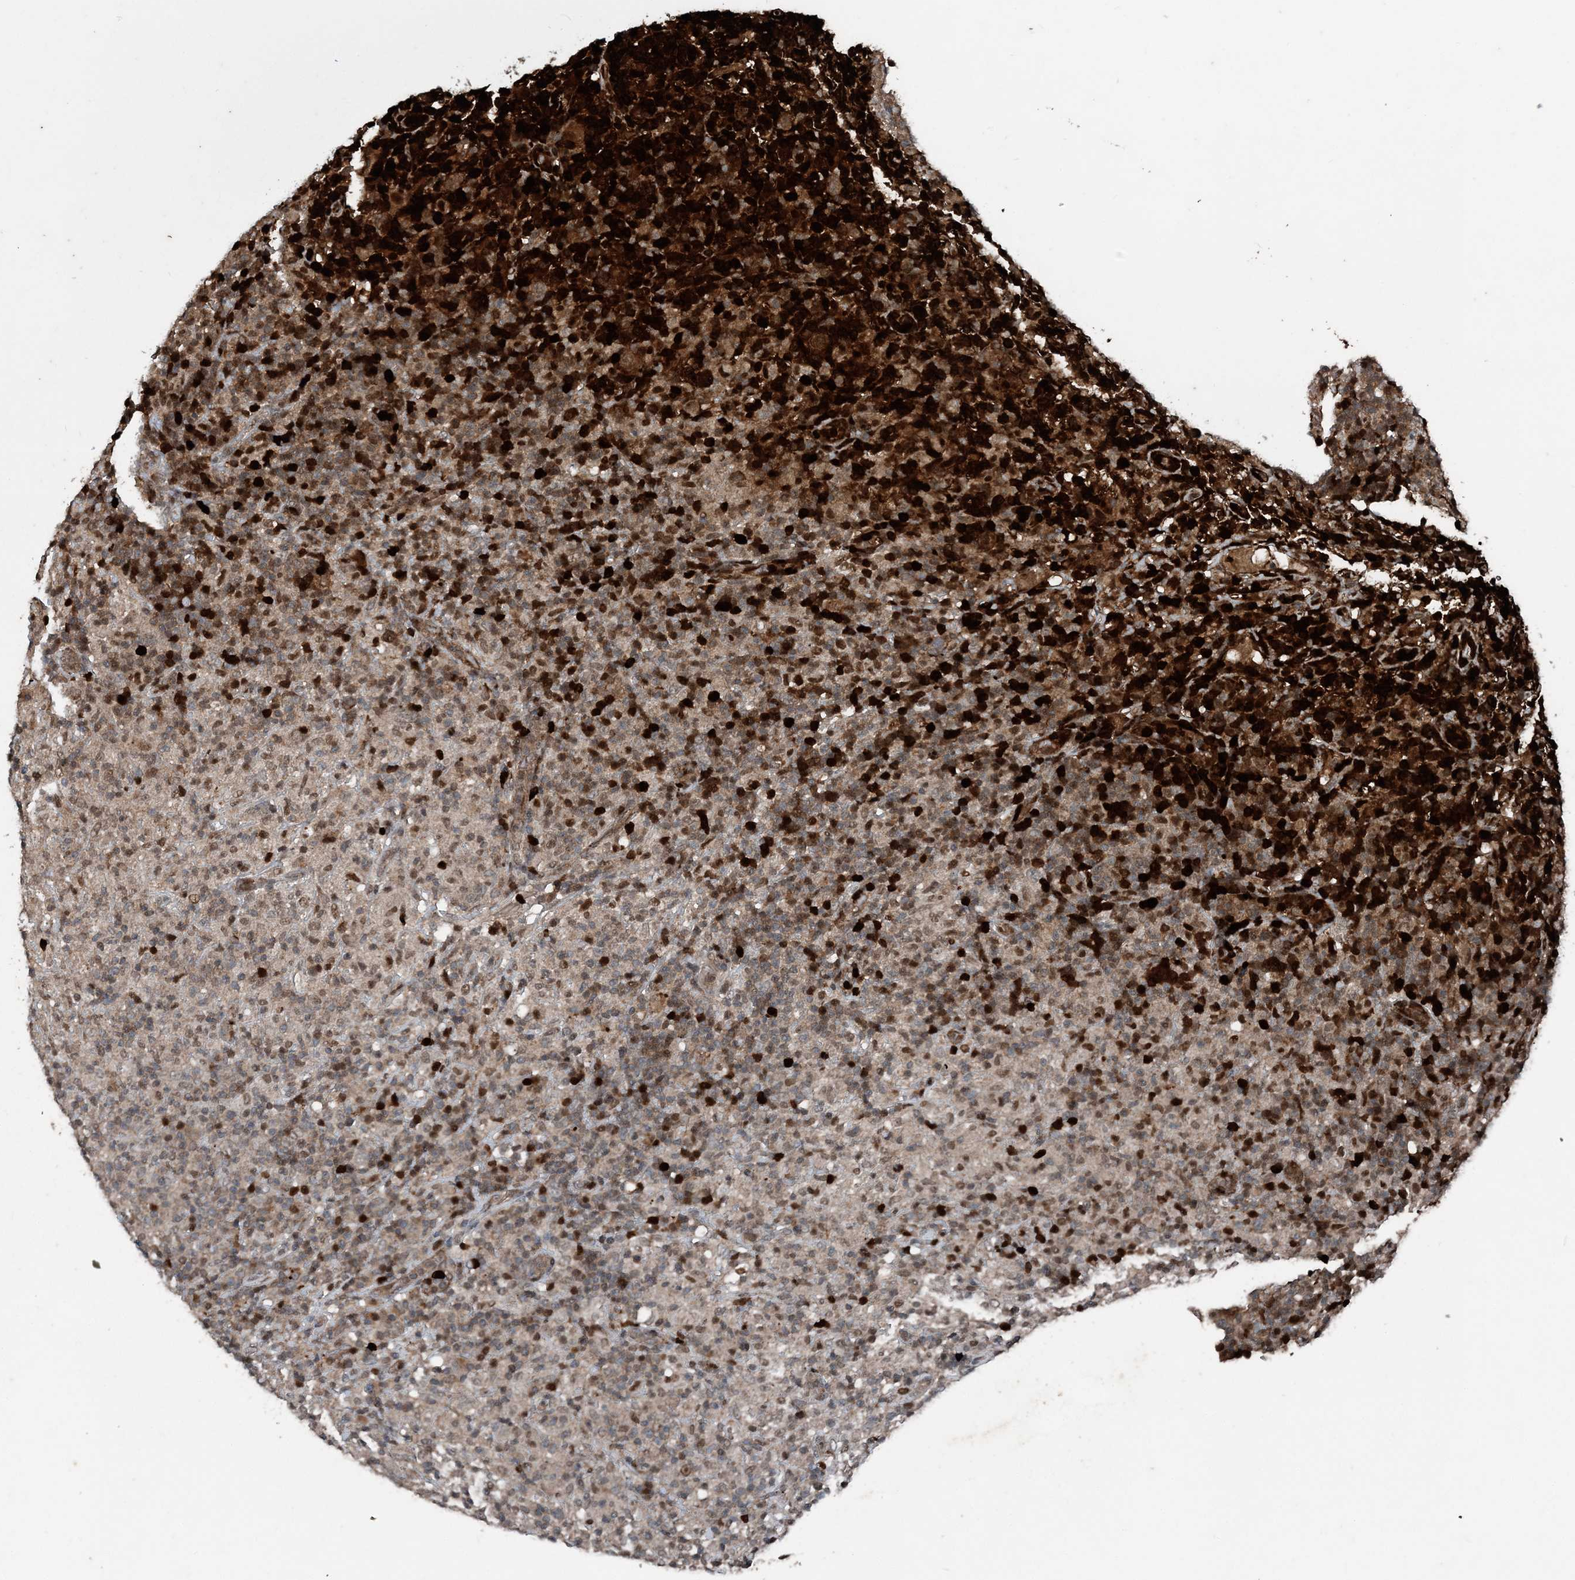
{"staining": {"intensity": "negative", "quantity": "none", "location": "none"}, "tissue": "lymphoma", "cell_type": "Tumor cells", "image_type": "cancer", "snomed": [{"axis": "morphology", "description": "Hodgkin's disease, NOS"}, {"axis": "topography", "description": "Lymph node"}], "caption": "A micrograph of lymphoma stained for a protein shows no brown staining in tumor cells.", "gene": "CFL1", "patient": {"sex": "male", "age": 70}}